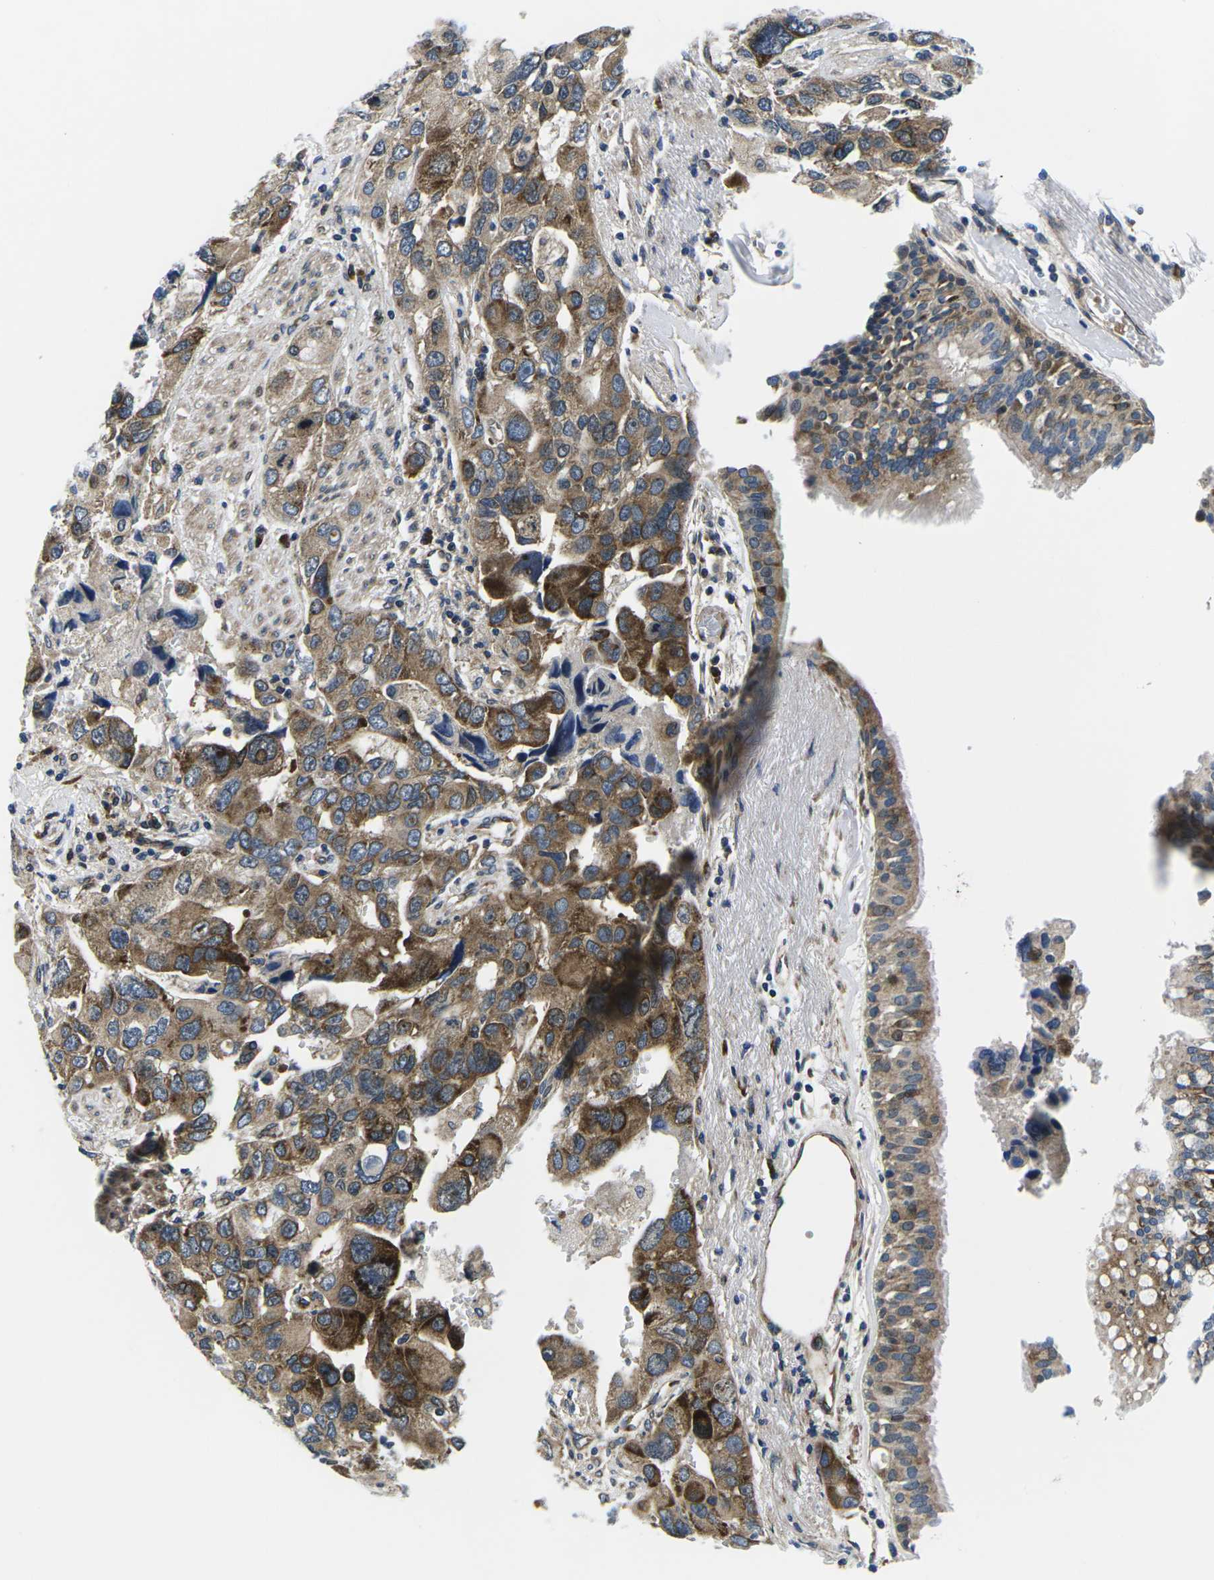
{"staining": {"intensity": "moderate", "quantity": "25%-75%", "location": "cytoplasmic/membranous"}, "tissue": "bronchus", "cell_type": "Respiratory epithelial cells", "image_type": "normal", "snomed": [{"axis": "morphology", "description": "Normal tissue, NOS"}, {"axis": "morphology", "description": "Adenocarcinoma, NOS"}, {"axis": "morphology", "description": "Adenocarcinoma, metastatic, NOS"}, {"axis": "topography", "description": "Lymph node"}, {"axis": "topography", "description": "Bronchus"}, {"axis": "topography", "description": "Lung"}], "caption": "Respiratory epithelial cells reveal medium levels of moderate cytoplasmic/membranous positivity in approximately 25%-75% of cells in benign bronchus.", "gene": "EIF4E", "patient": {"sex": "female", "age": 54}}